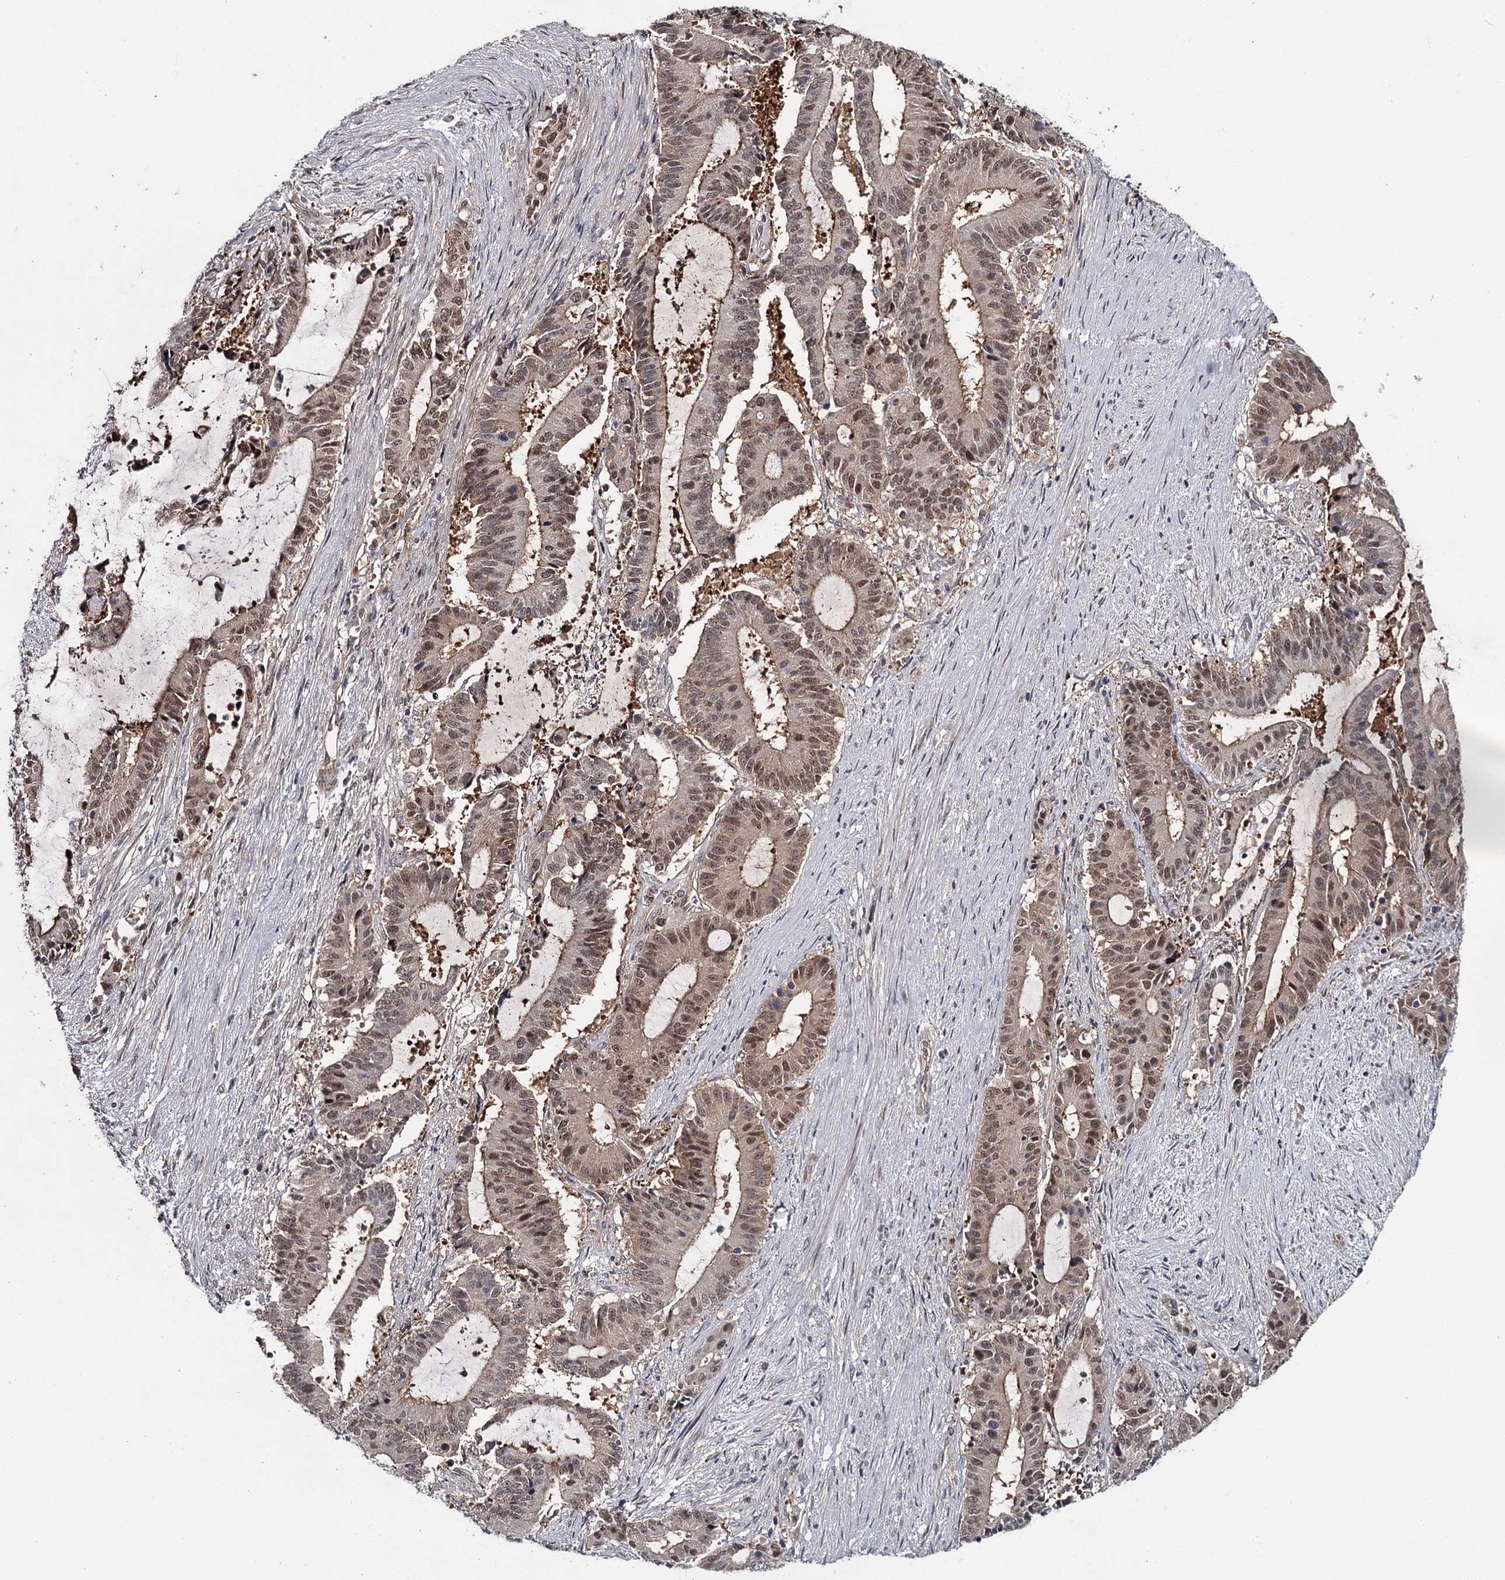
{"staining": {"intensity": "moderate", "quantity": "25%-75%", "location": "nuclear"}, "tissue": "liver cancer", "cell_type": "Tumor cells", "image_type": "cancer", "snomed": [{"axis": "morphology", "description": "Normal tissue, NOS"}, {"axis": "morphology", "description": "Cholangiocarcinoma"}, {"axis": "topography", "description": "Liver"}, {"axis": "topography", "description": "Peripheral nerve tissue"}], "caption": "The immunohistochemical stain shows moderate nuclear expression in tumor cells of liver cancer (cholangiocarcinoma) tissue. The protein is shown in brown color, while the nuclei are stained blue.", "gene": "GTSF1", "patient": {"sex": "female", "age": 73}}